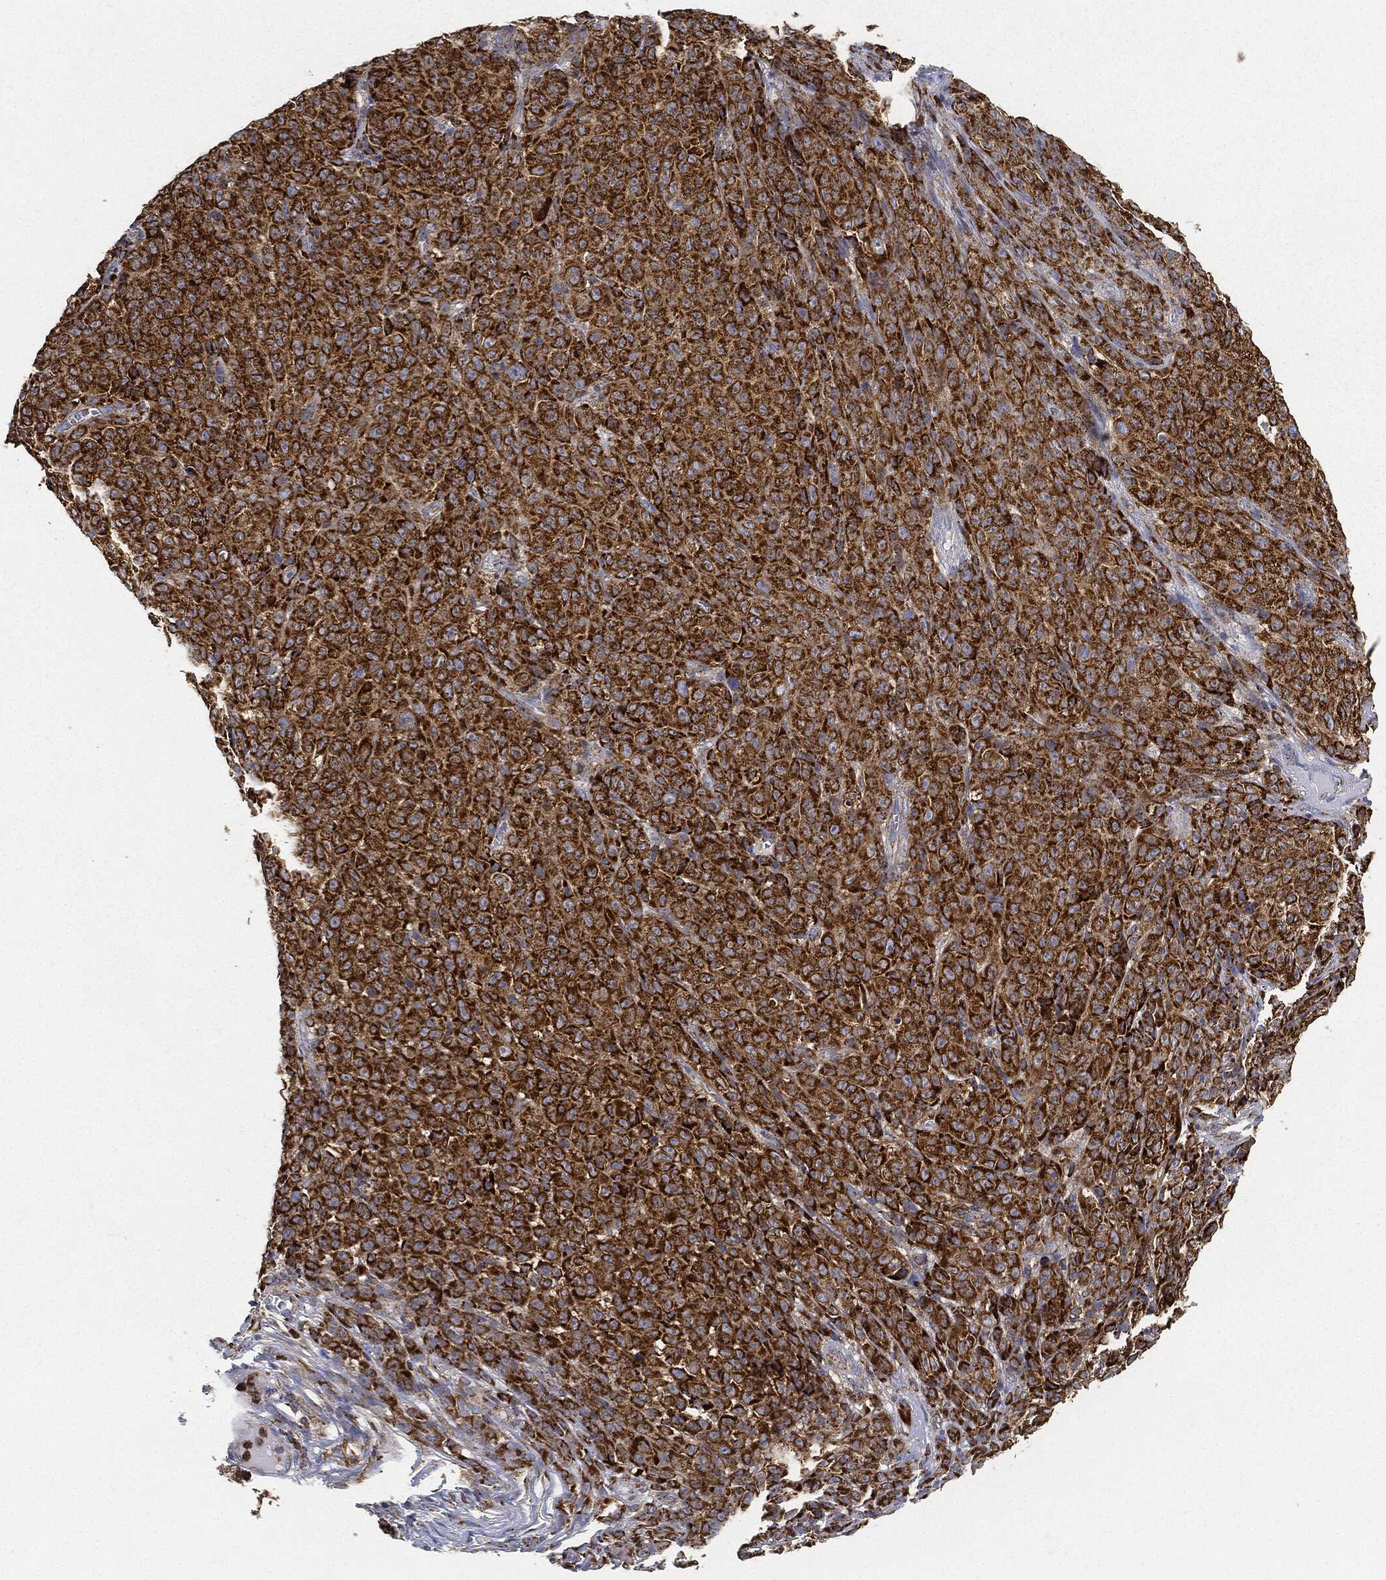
{"staining": {"intensity": "strong", "quantity": ">75%", "location": "cytoplasmic/membranous"}, "tissue": "melanoma", "cell_type": "Tumor cells", "image_type": "cancer", "snomed": [{"axis": "morphology", "description": "Malignant melanoma, NOS"}, {"axis": "topography", "description": "Skin"}], "caption": "There is high levels of strong cytoplasmic/membranous staining in tumor cells of melanoma, as demonstrated by immunohistochemical staining (brown color).", "gene": "CAPN15", "patient": {"sex": "female", "age": 82}}